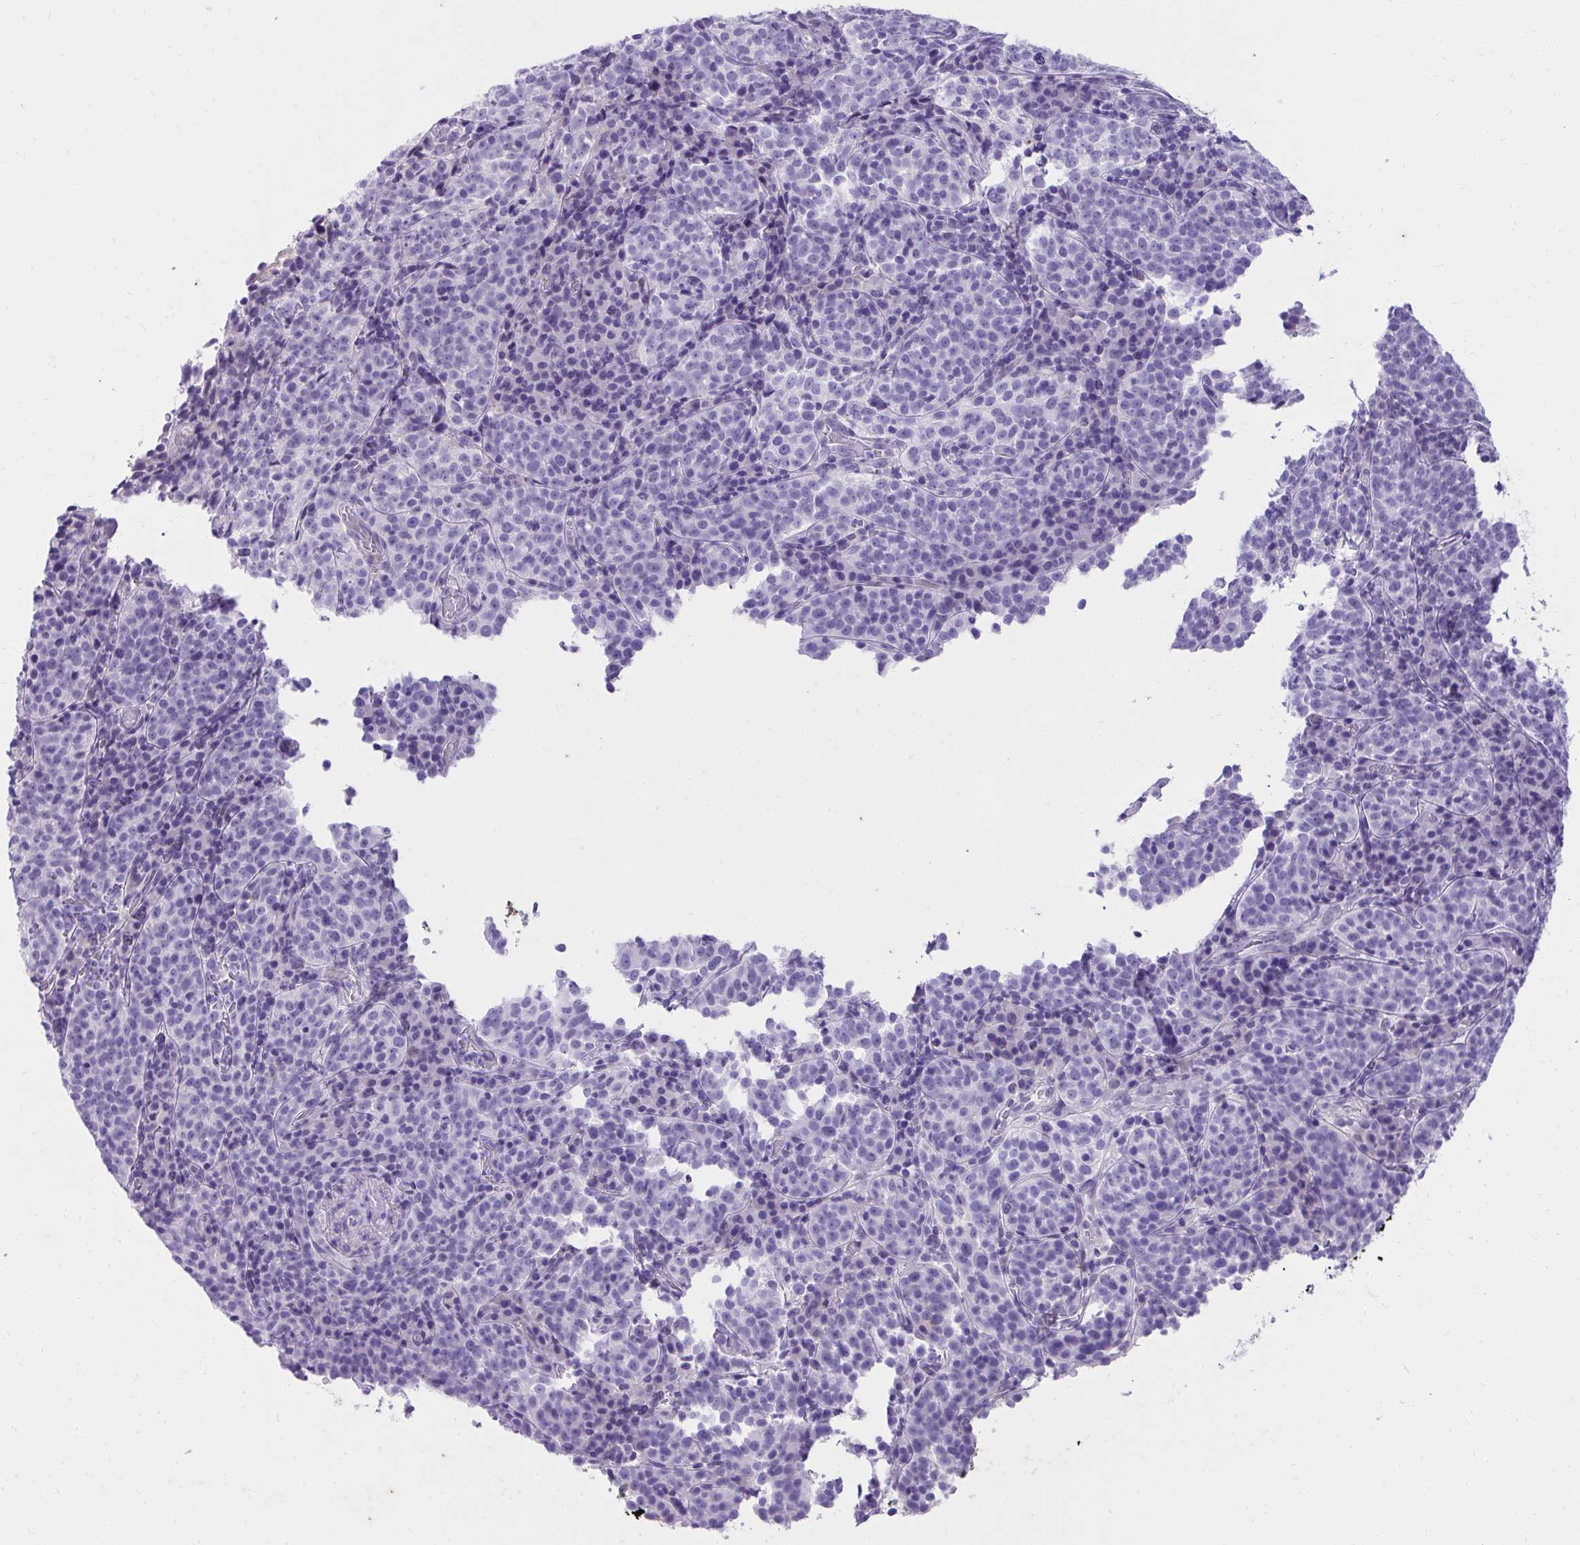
{"staining": {"intensity": "negative", "quantity": "none", "location": "none"}, "tissue": "cervical cancer", "cell_type": "Tumor cells", "image_type": "cancer", "snomed": [{"axis": "morphology", "description": "Squamous cell carcinoma, NOS"}, {"axis": "topography", "description": "Cervix"}], "caption": "Cervical cancer (squamous cell carcinoma) was stained to show a protein in brown. There is no significant positivity in tumor cells. (DAB (3,3'-diaminobenzidine) immunohistochemistry (IHC) visualized using brightfield microscopy, high magnification).", "gene": "KLK1", "patient": {"sex": "female", "age": 75}}